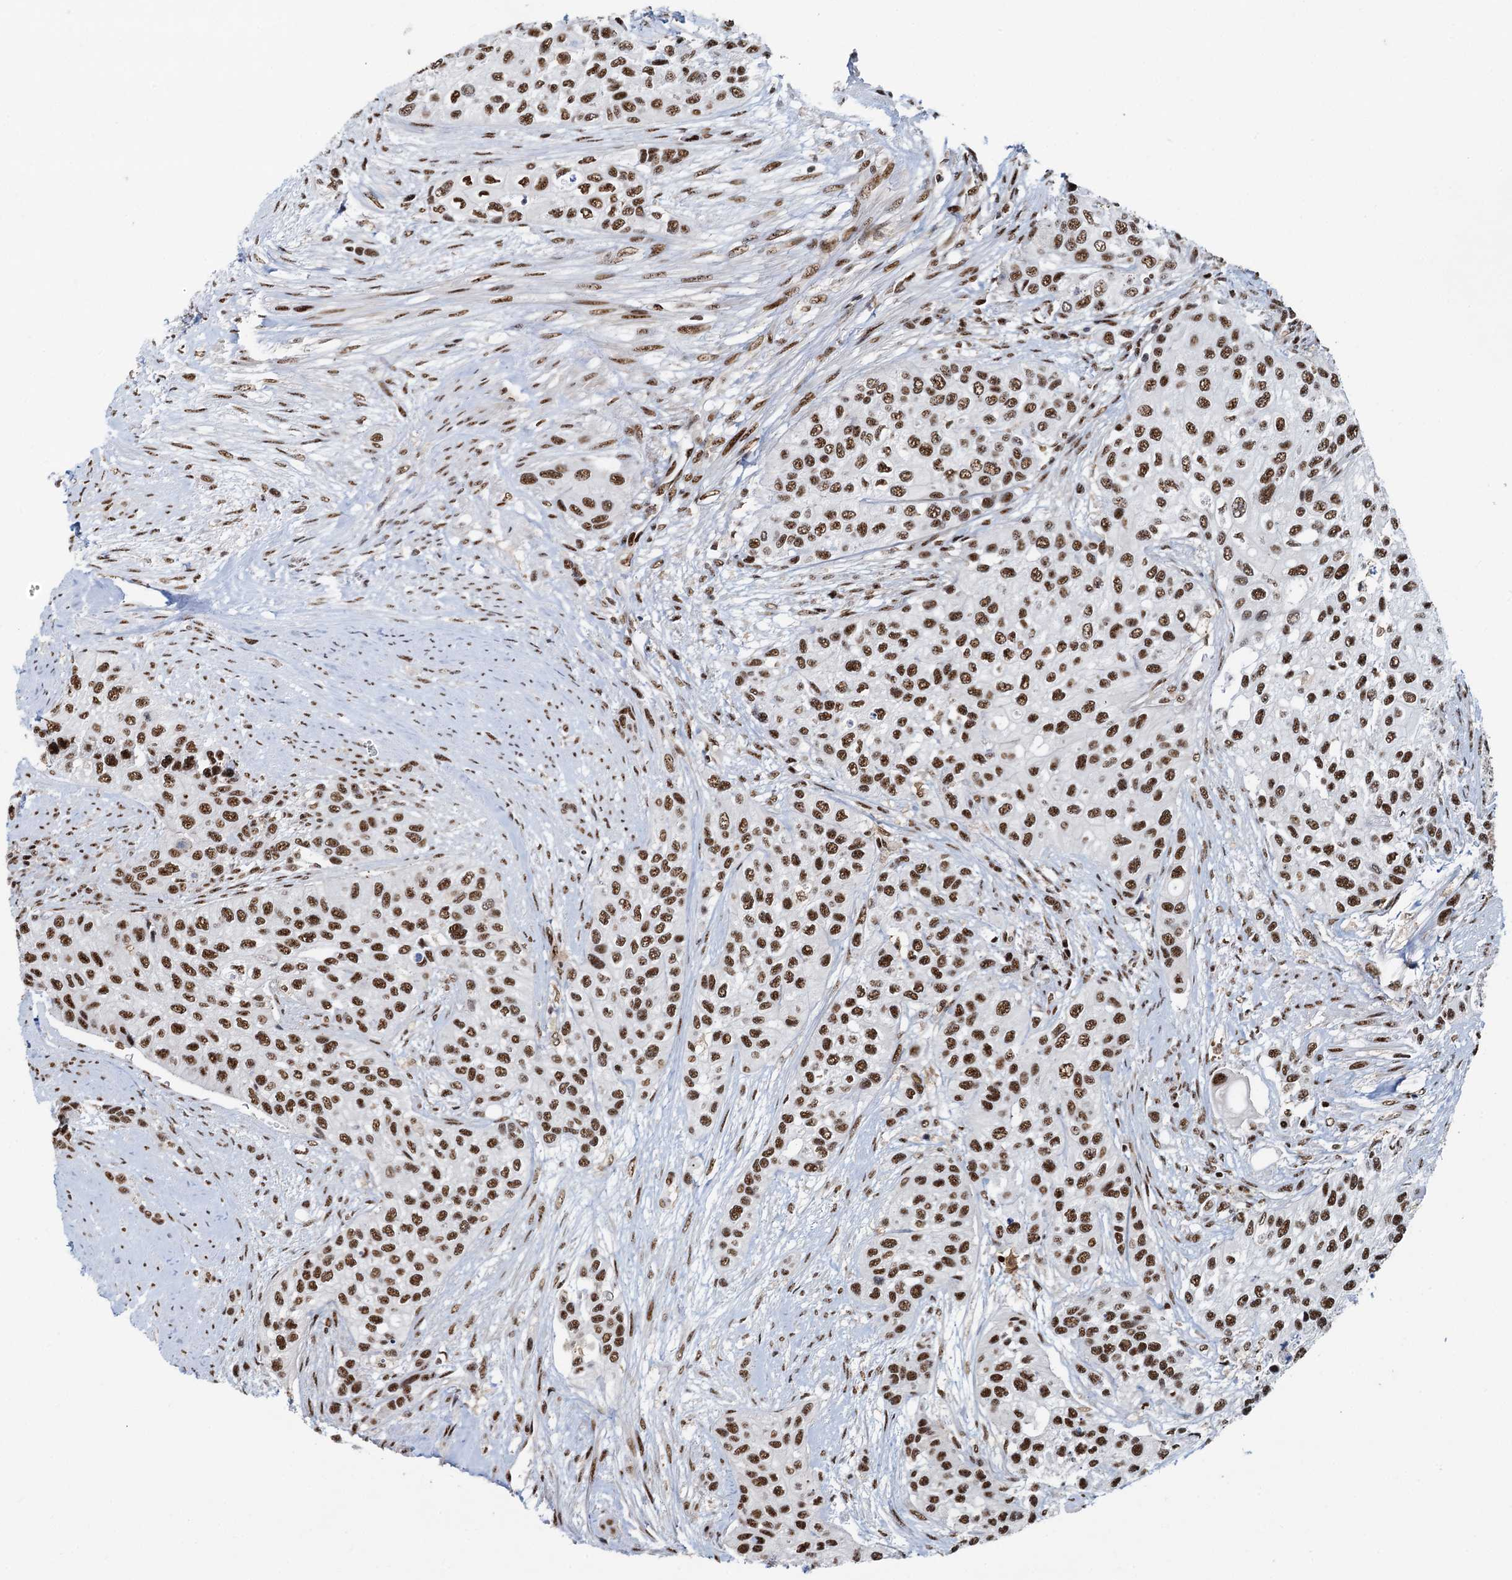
{"staining": {"intensity": "strong", "quantity": ">75%", "location": "nuclear"}, "tissue": "urothelial cancer", "cell_type": "Tumor cells", "image_type": "cancer", "snomed": [{"axis": "morphology", "description": "Normal tissue, NOS"}, {"axis": "morphology", "description": "Urothelial carcinoma, High grade"}, {"axis": "topography", "description": "Vascular tissue"}, {"axis": "topography", "description": "Urinary bladder"}], "caption": "The immunohistochemical stain labels strong nuclear expression in tumor cells of urothelial cancer tissue.", "gene": "RBM26", "patient": {"sex": "female", "age": 56}}